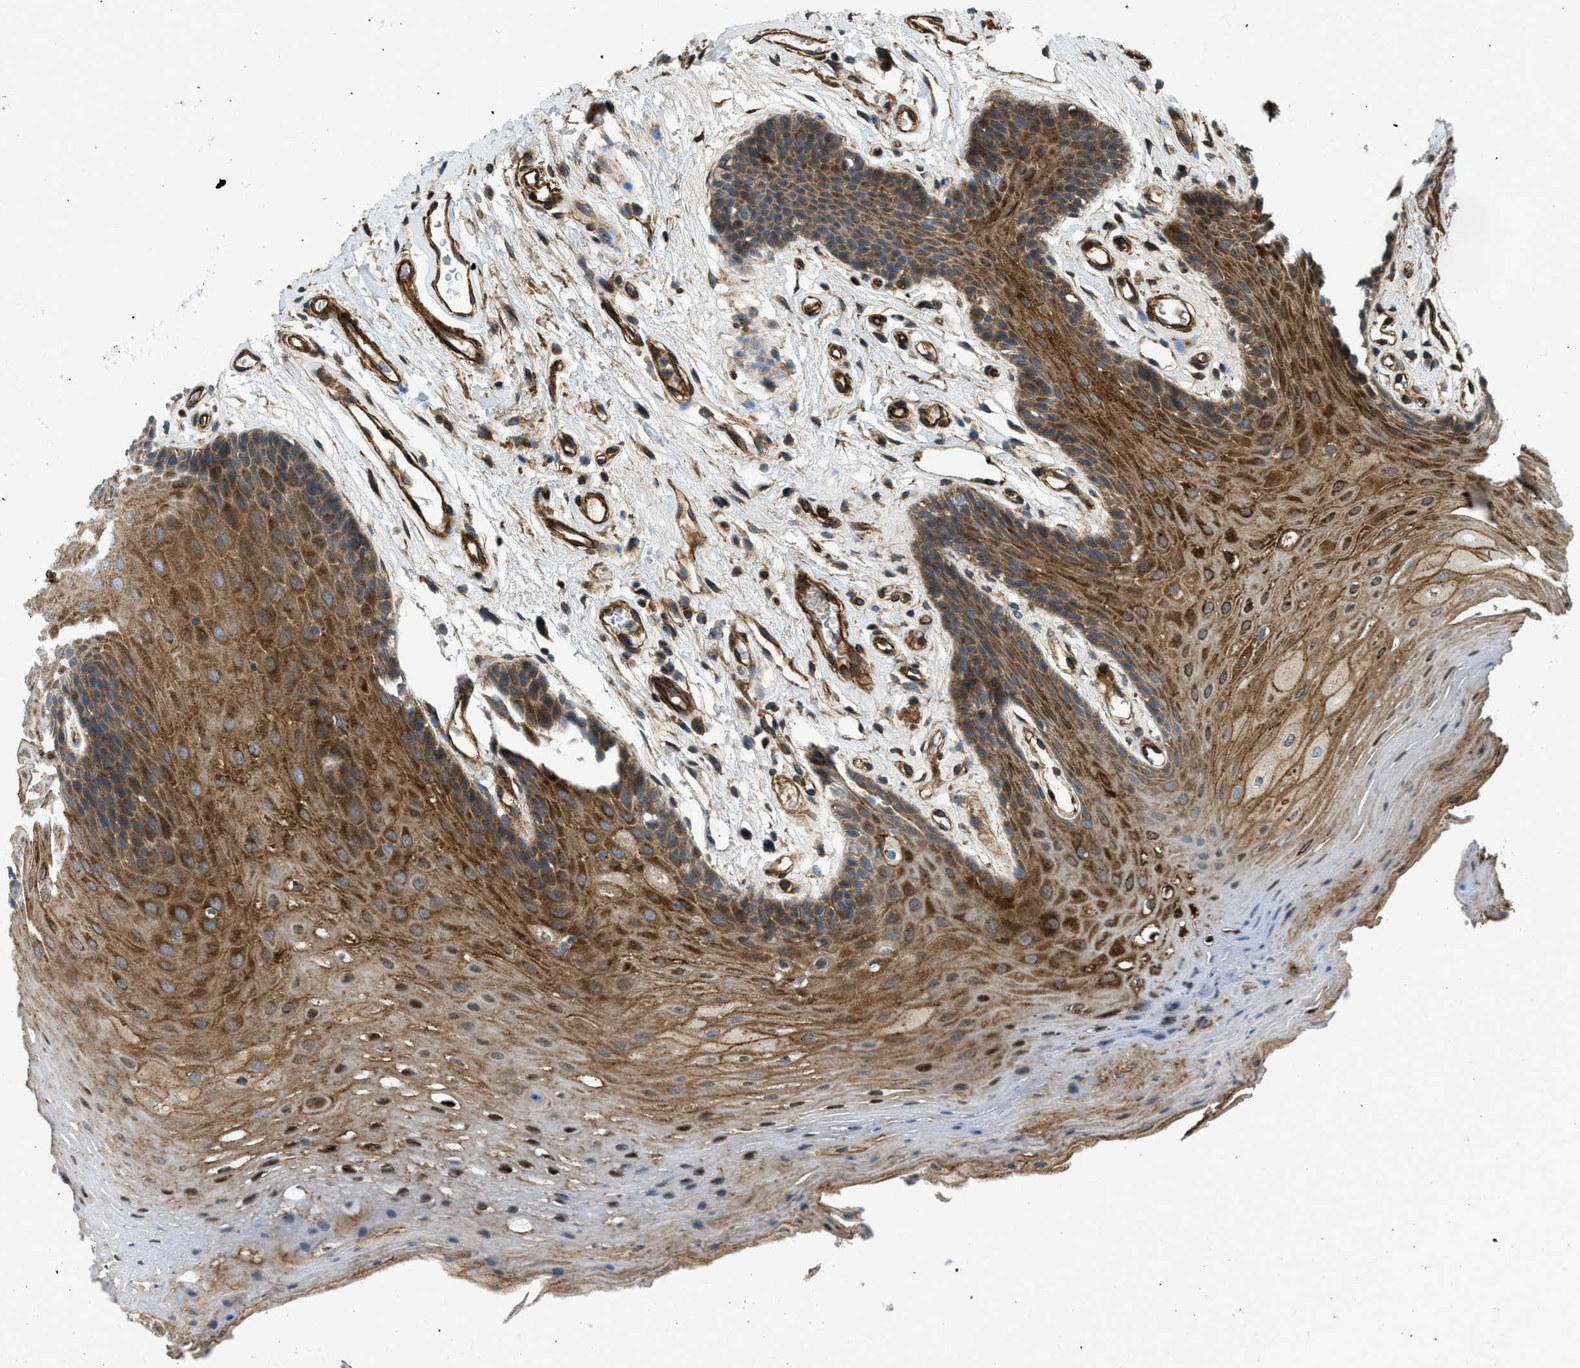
{"staining": {"intensity": "strong", "quantity": ">75%", "location": "cytoplasmic/membranous"}, "tissue": "oral mucosa", "cell_type": "Squamous epithelial cells", "image_type": "normal", "snomed": [{"axis": "morphology", "description": "Normal tissue, NOS"}, {"axis": "morphology", "description": "Squamous cell carcinoma, NOS"}, {"axis": "topography", "description": "Oral tissue"}, {"axis": "topography", "description": "Head-Neck"}], "caption": "The micrograph reveals a brown stain indicating the presence of a protein in the cytoplasmic/membranous of squamous epithelial cells in oral mucosa.", "gene": "NYNRIN", "patient": {"sex": "male", "age": 71}}